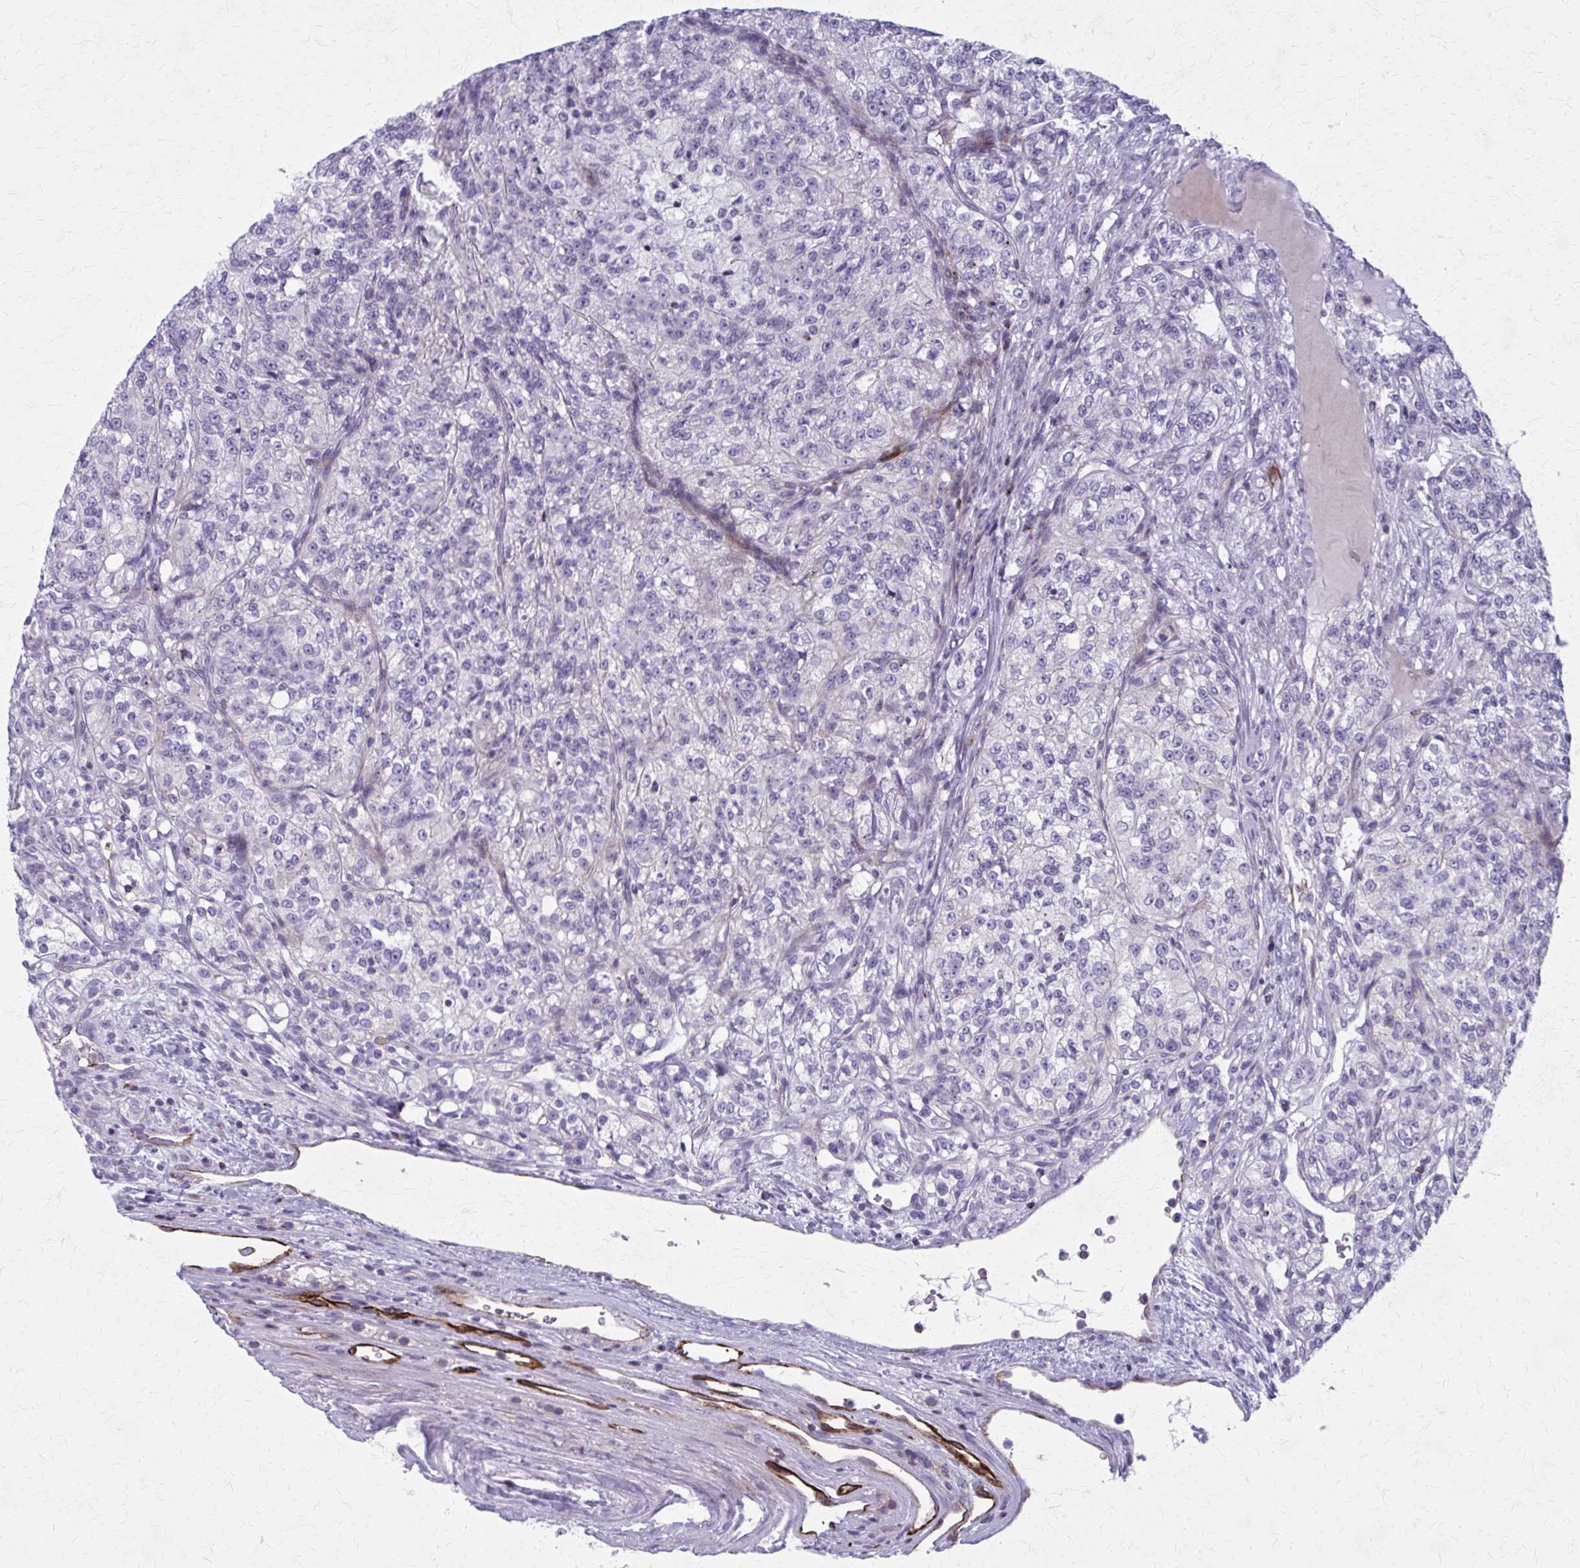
{"staining": {"intensity": "negative", "quantity": "none", "location": "none"}, "tissue": "renal cancer", "cell_type": "Tumor cells", "image_type": "cancer", "snomed": [{"axis": "morphology", "description": "Adenocarcinoma, NOS"}, {"axis": "topography", "description": "Kidney"}], "caption": "The micrograph displays no significant expression in tumor cells of adenocarcinoma (renal). Nuclei are stained in blue.", "gene": "PEDS1", "patient": {"sex": "female", "age": 63}}